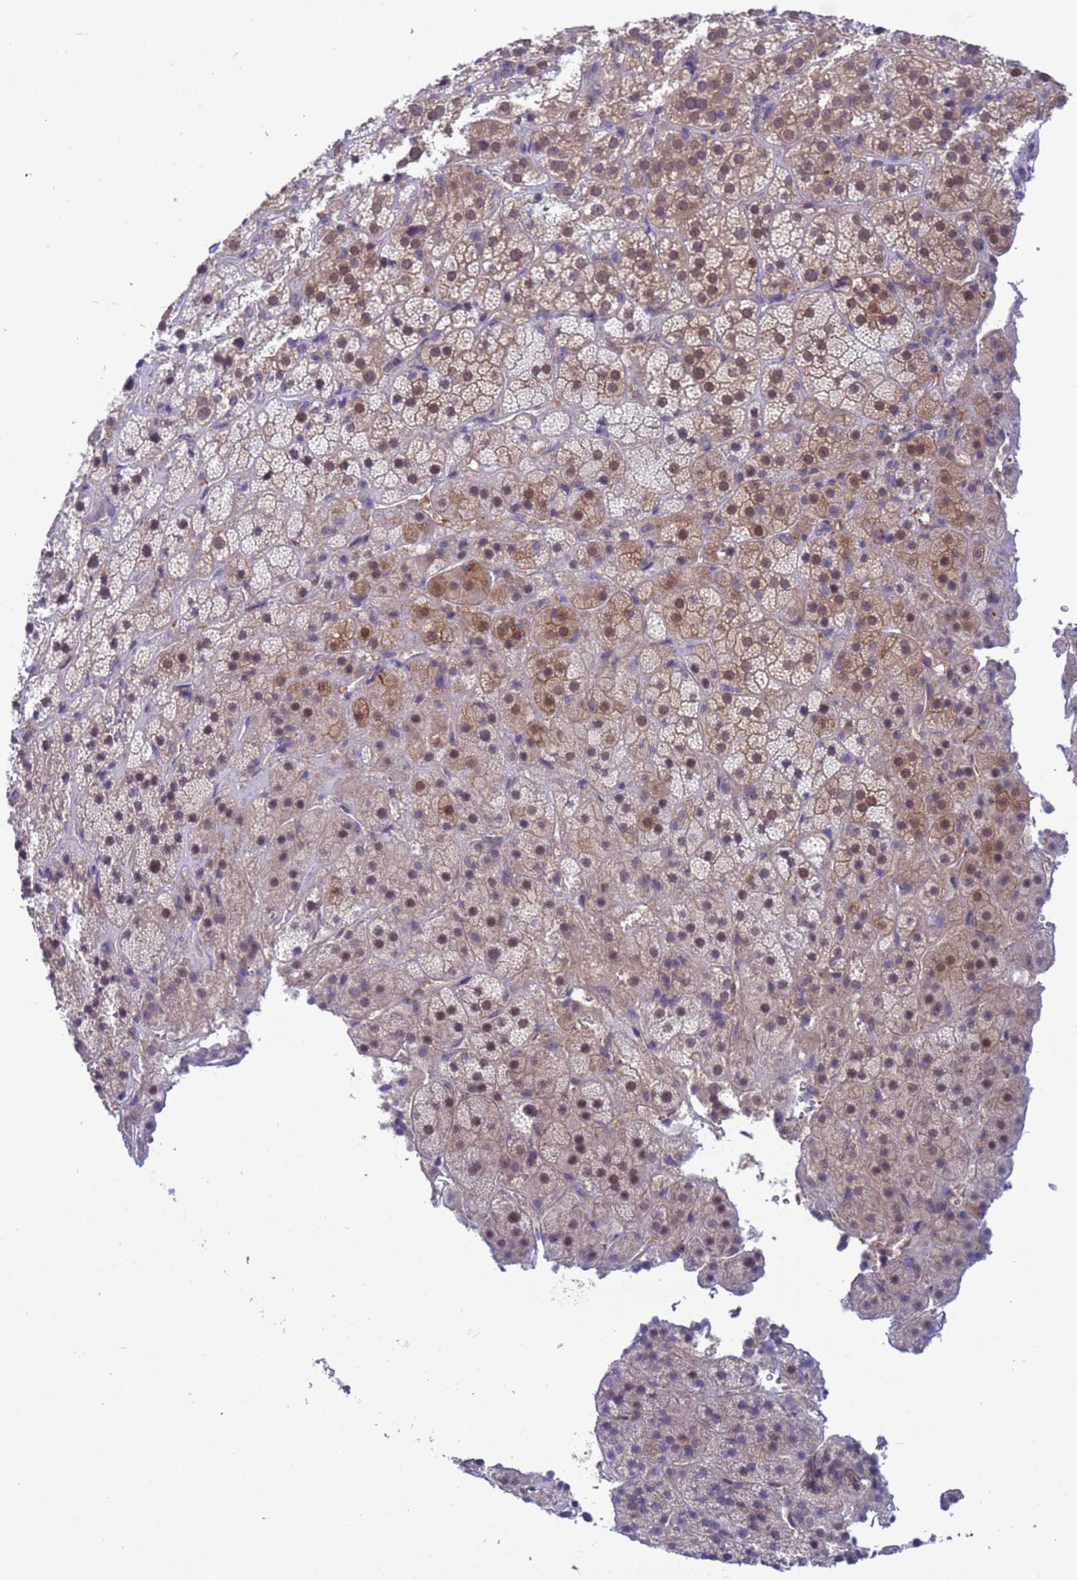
{"staining": {"intensity": "moderate", "quantity": "25%-75%", "location": "cytoplasmic/membranous,nuclear"}, "tissue": "adrenal gland", "cell_type": "Glandular cells", "image_type": "normal", "snomed": [{"axis": "morphology", "description": "Normal tissue, NOS"}, {"axis": "topography", "description": "Adrenal gland"}], "caption": "Immunohistochemical staining of benign human adrenal gland reveals moderate cytoplasmic/membranous,nuclear protein positivity in about 25%-75% of glandular cells.", "gene": "ZNF461", "patient": {"sex": "female", "age": 70}}